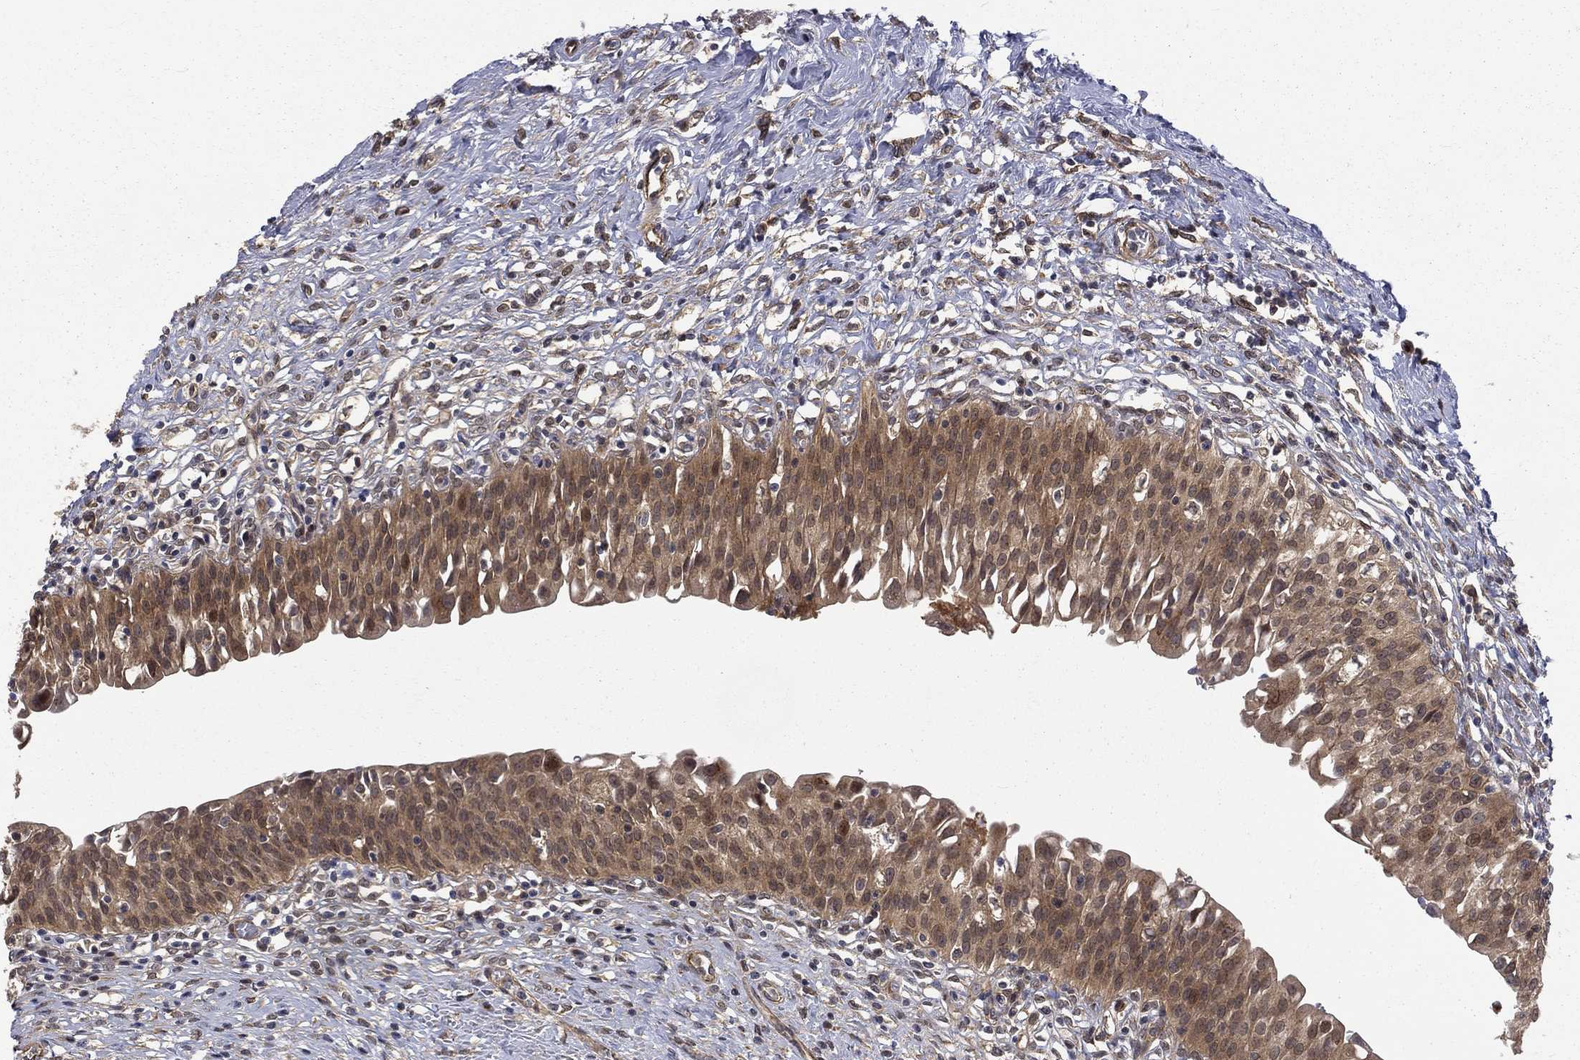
{"staining": {"intensity": "moderate", "quantity": ">75%", "location": "cytoplasmic/membranous"}, "tissue": "urinary bladder", "cell_type": "Urothelial cells", "image_type": "normal", "snomed": [{"axis": "morphology", "description": "Normal tissue, NOS"}, {"axis": "topography", "description": "Urinary bladder"}], "caption": "Moderate cytoplasmic/membranous positivity is identified in approximately >75% of urothelial cells in normal urinary bladder.", "gene": "ARL3", "patient": {"sex": "male", "age": 76}}